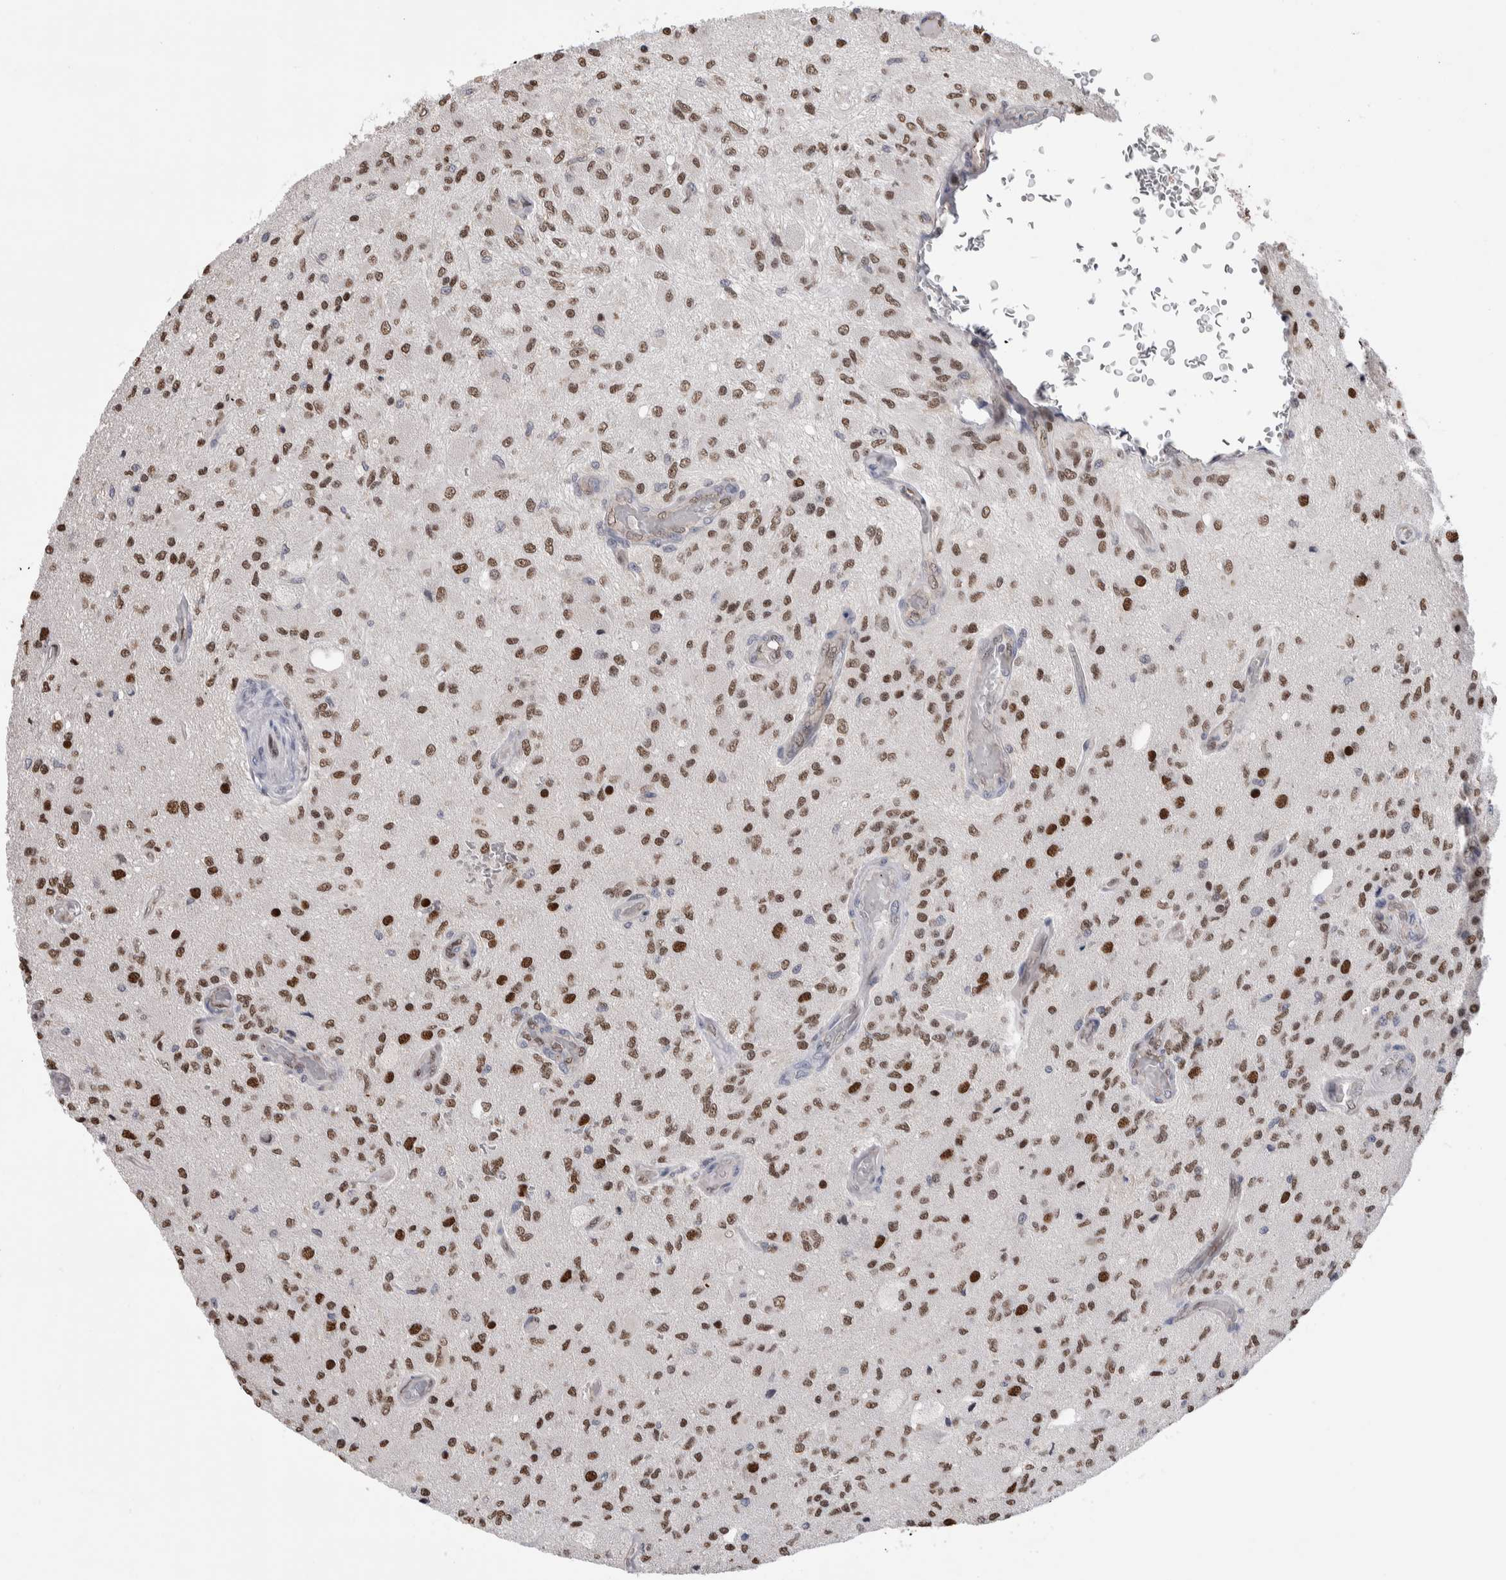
{"staining": {"intensity": "strong", "quantity": ">75%", "location": "nuclear"}, "tissue": "glioma", "cell_type": "Tumor cells", "image_type": "cancer", "snomed": [{"axis": "morphology", "description": "Normal tissue, NOS"}, {"axis": "morphology", "description": "Glioma, malignant, High grade"}, {"axis": "topography", "description": "Cerebral cortex"}], "caption": "Malignant glioma (high-grade) tissue shows strong nuclear positivity in about >75% of tumor cells (Brightfield microscopy of DAB IHC at high magnification).", "gene": "ZBTB49", "patient": {"sex": "male", "age": 77}}